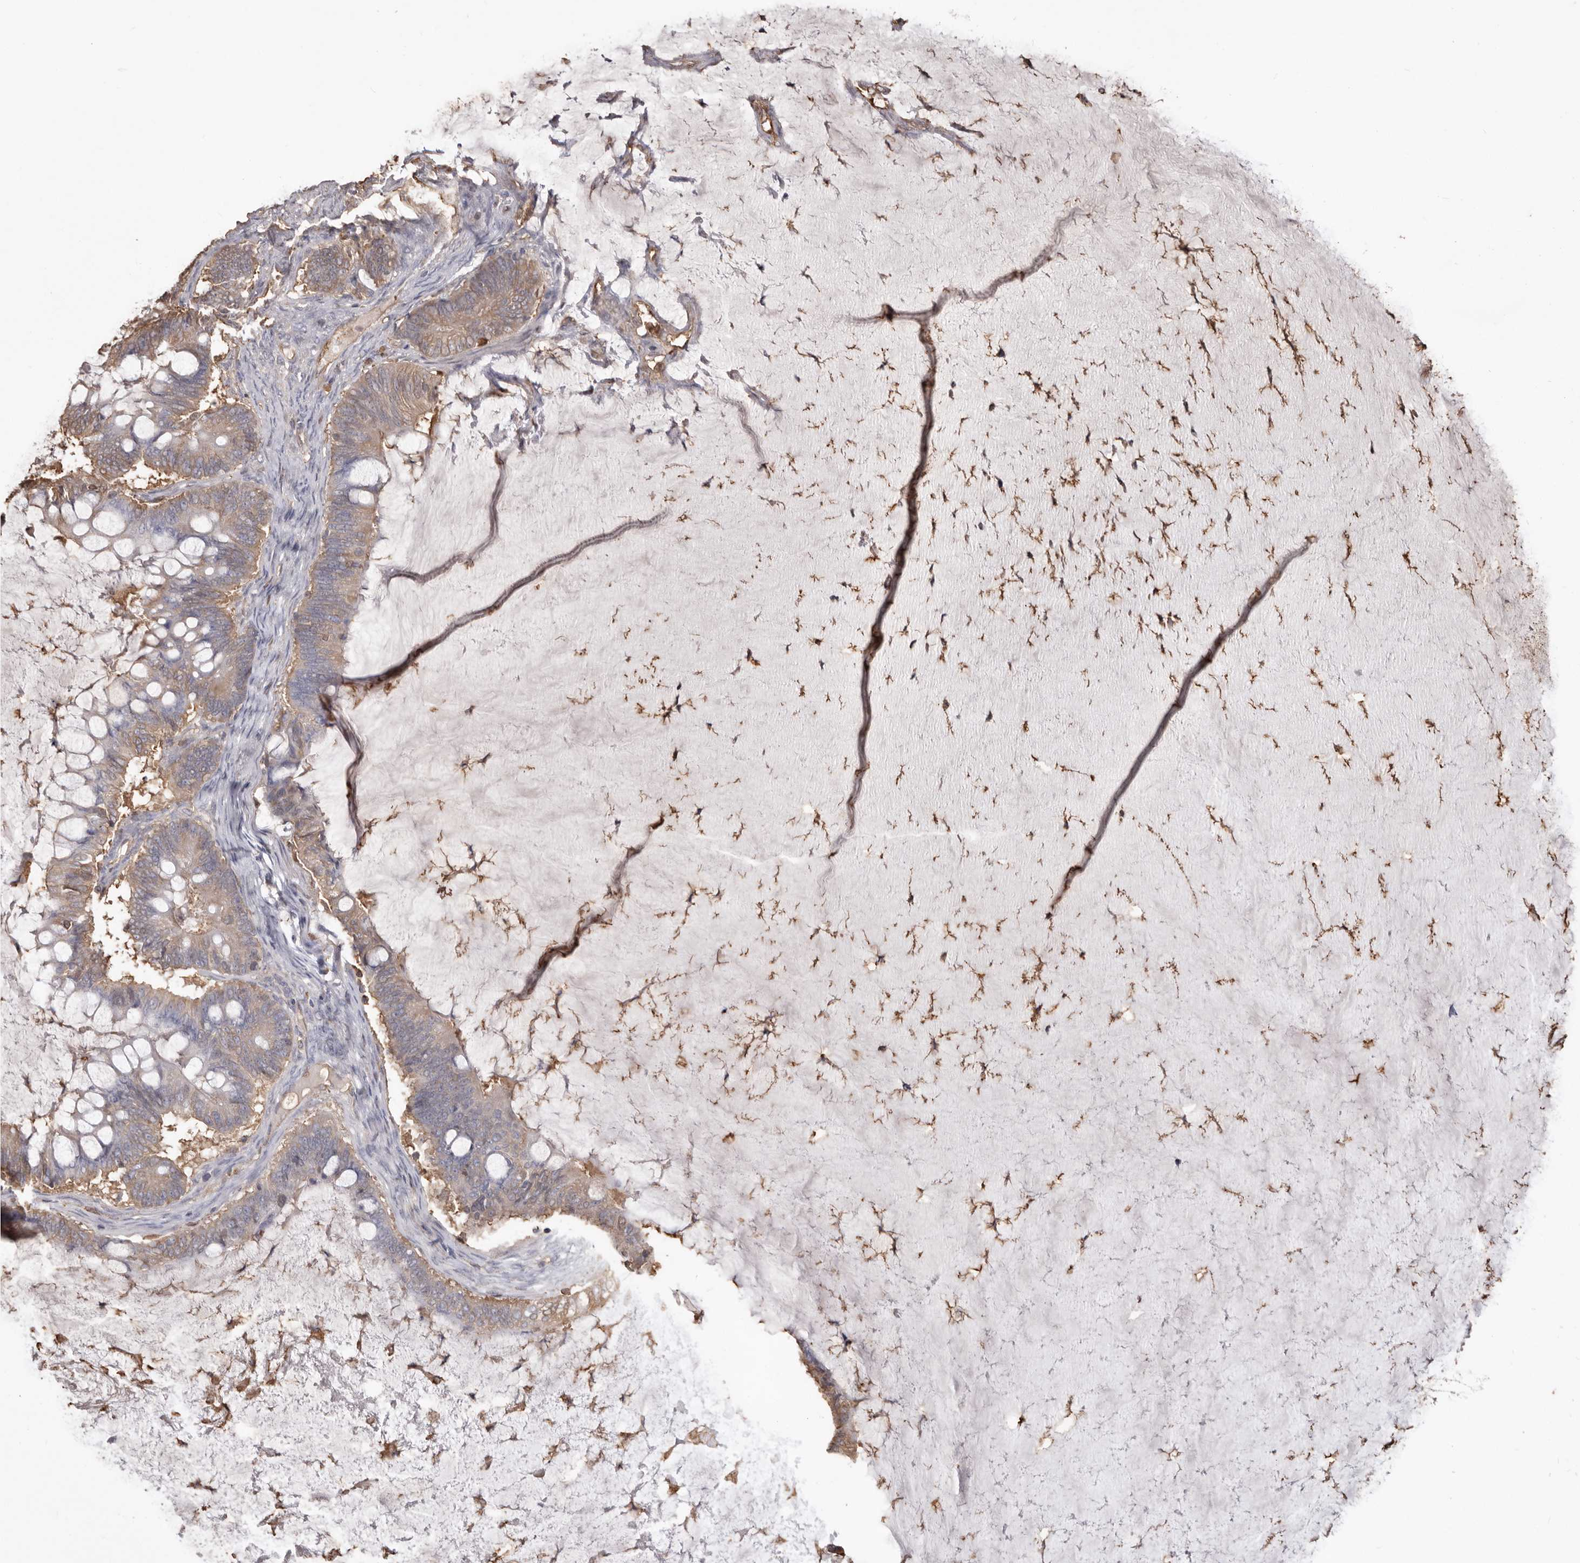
{"staining": {"intensity": "moderate", "quantity": "25%-75%", "location": "cytoplasmic/membranous"}, "tissue": "ovarian cancer", "cell_type": "Tumor cells", "image_type": "cancer", "snomed": [{"axis": "morphology", "description": "Cystadenocarcinoma, mucinous, NOS"}, {"axis": "topography", "description": "Ovary"}], "caption": "A high-resolution micrograph shows IHC staining of mucinous cystadenocarcinoma (ovarian), which demonstrates moderate cytoplasmic/membranous staining in about 25%-75% of tumor cells. Immunohistochemistry stains the protein of interest in brown and the nuclei are stained blue.", "gene": "PKM", "patient": {"sex": "female", "age": 61}}